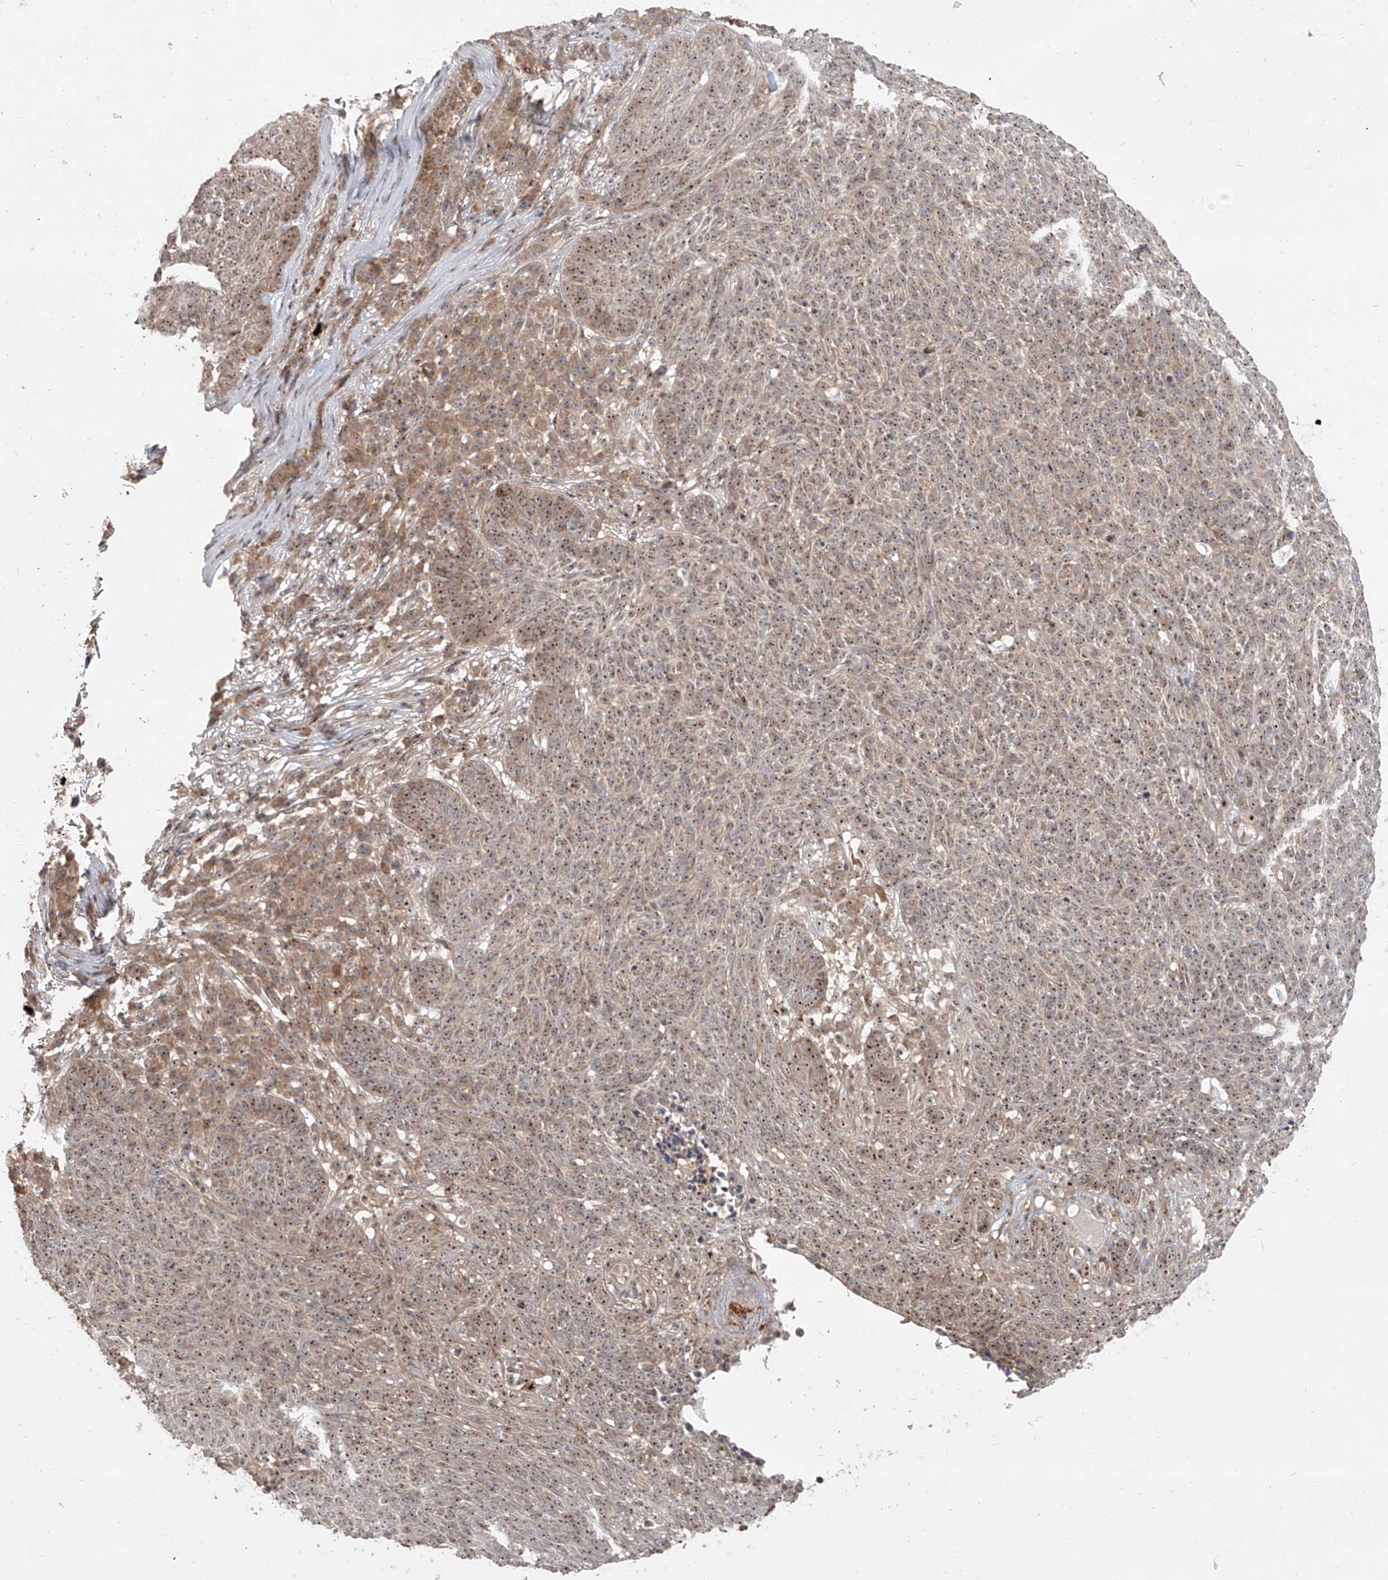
{"staining": {"intensity": "weak", "quantity": ">75%", "location": "cytoplasmic/membranous,nuclear"}, "tissue": "skin cancer", "cell_type": "Tumor cells", "image_type": "cancer", "snomed": [{"axis": "morphology", "description": "Squamous cell carcinoma, NOS"}, {"axis": "topography", "description": "Skin"}], "caption": "Skin cancer (squamous cell carcinoma) stained with immunohistochemistry displays weak cytoplasmic/membranous and nuclear positivity in about >75% of tumor cells. (IHC, brightfield microscopy, high magnification).", "gene": "BYSL", "patient": {"sex": "female", "age": 90}}